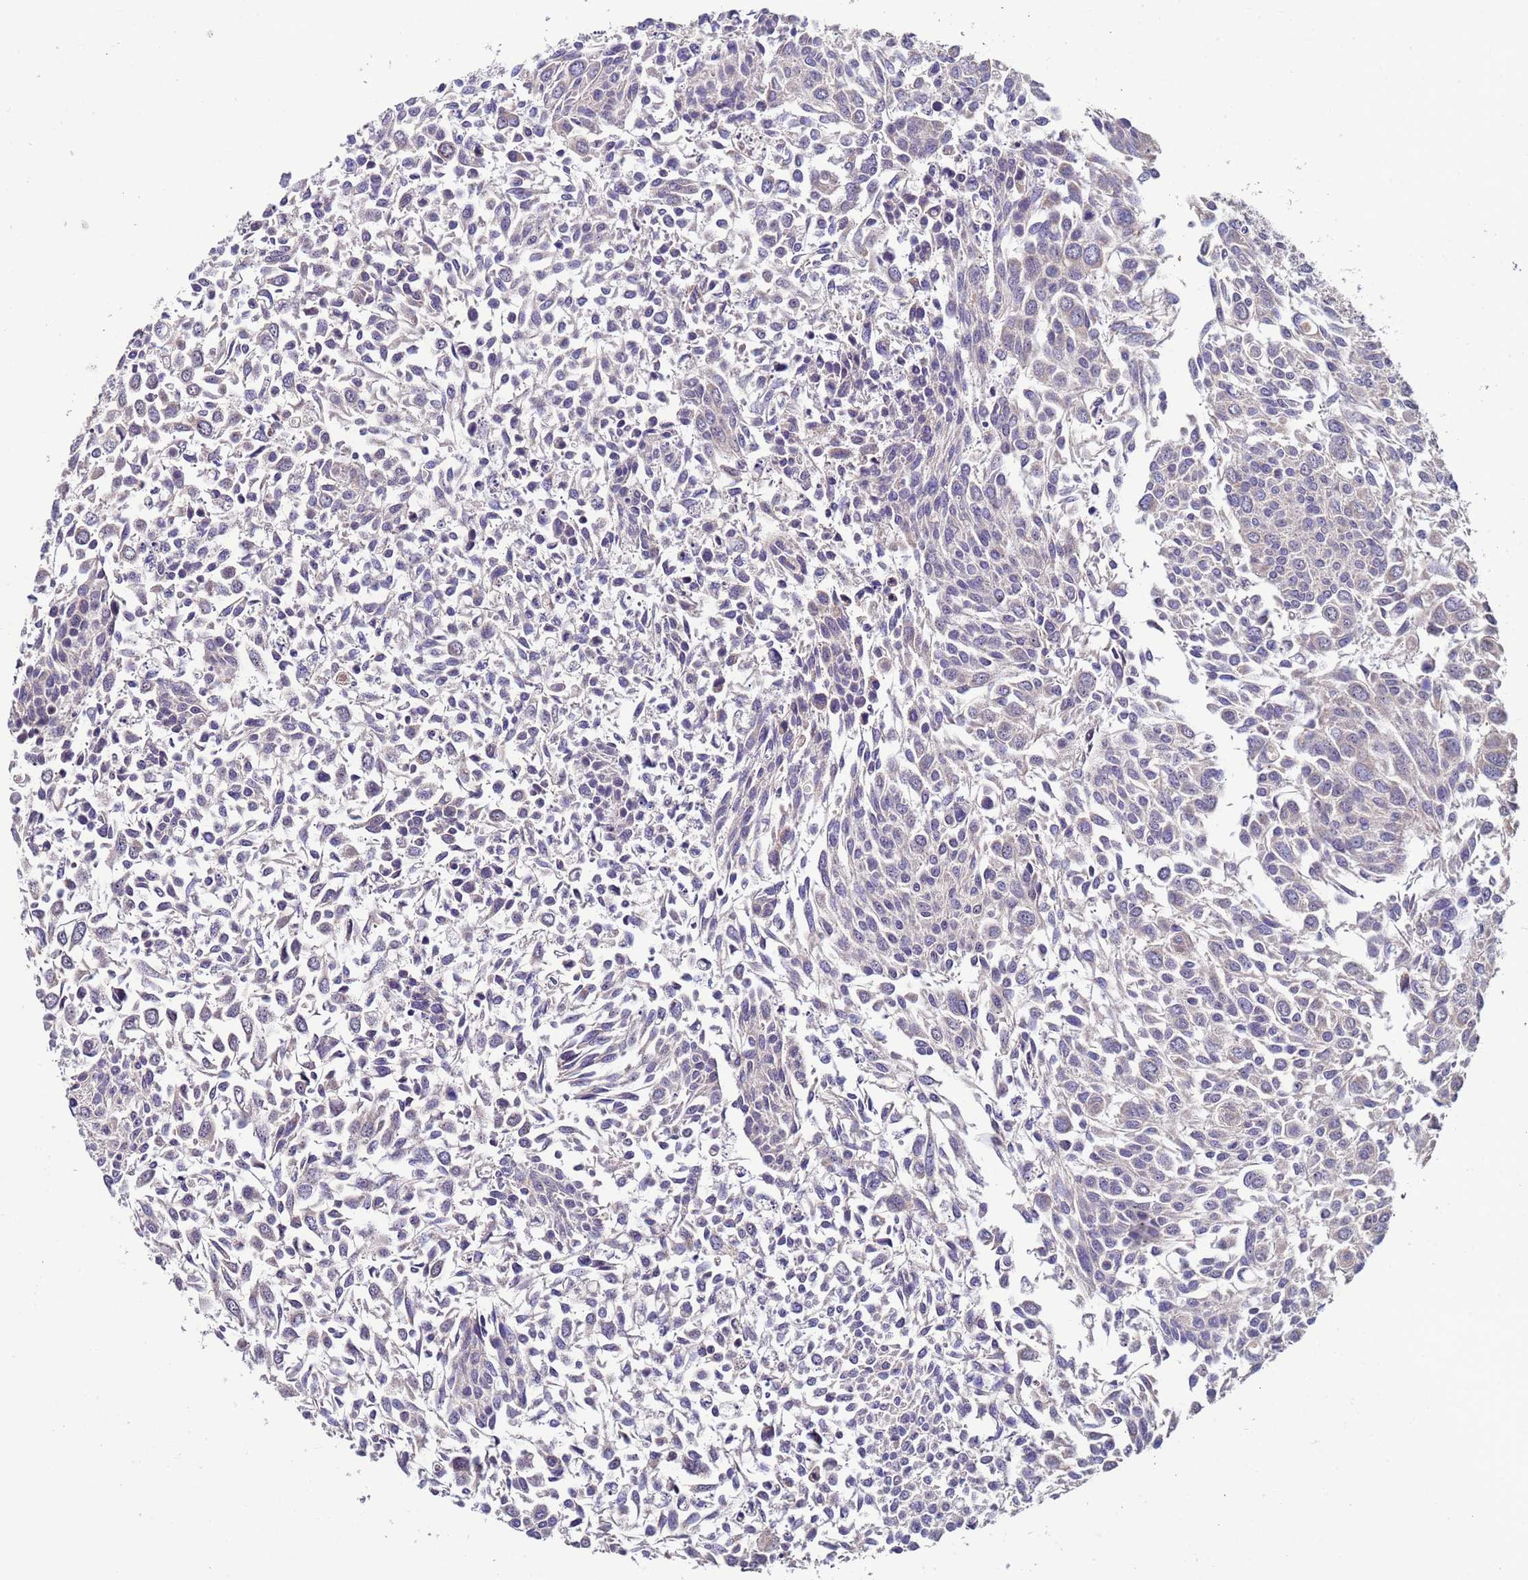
{"staining": {"intensity": "negative", "quantity": "none", "location": "none"}, "tissue": "urothelial cancer", "cell_type": "Tumor cells", "image_type": "cancer", "snomed": [{"axis": "morphology", "description": "Urothelial carcinoma, NOS"}, {"axis": "topography", "description": "Urinary bladder"}], "caption": "IHC of human transitional cell carcinoma demonstrates no positivity in tumor cells.", "gene": "CLHC1", "patient": {"sex": "male", "age": 55}}